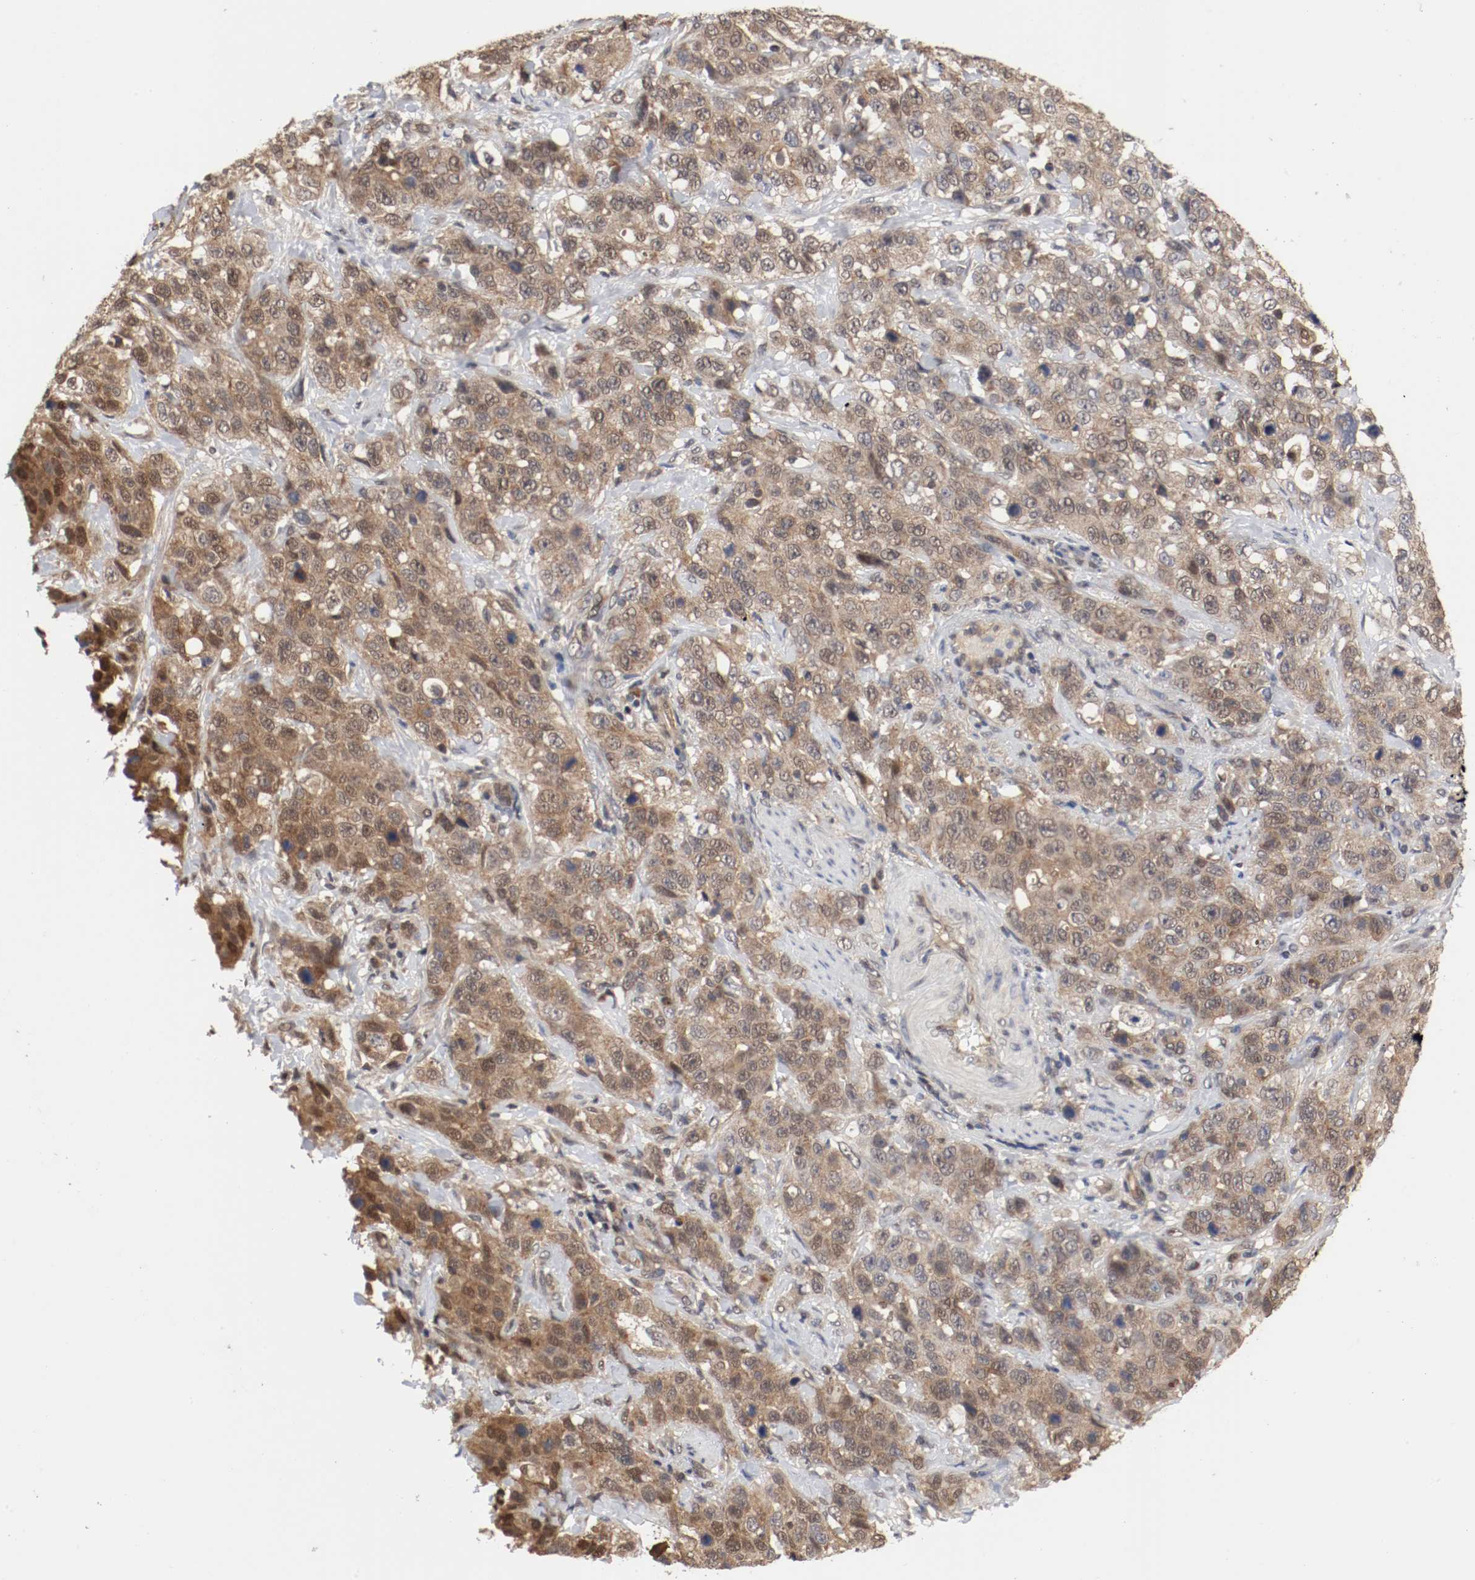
{"staining": {"intensity": "moderate", "quantity": ">75%", "location": "cytoplasmic/membranous,nuclear"}, "tissue": "stomach cancer", "cell_type": "Tumor cells", "image_type": "cancer", "snomed": [{"axis": "morphology", "description": "Normal tissue, NOS"}, {"axis": "morphology", "description": "Adenocarcinoma, NOS"}, {"axis": "topography", "description": "Stomach"}], "caption": "A brown stain highlights moderate cytoplasmic/membranous and nuclear staining of a protein in stomach cancer tumor cells.", "gene": "AFG3L2", "patient": {"sex": "male", "age": 48}}